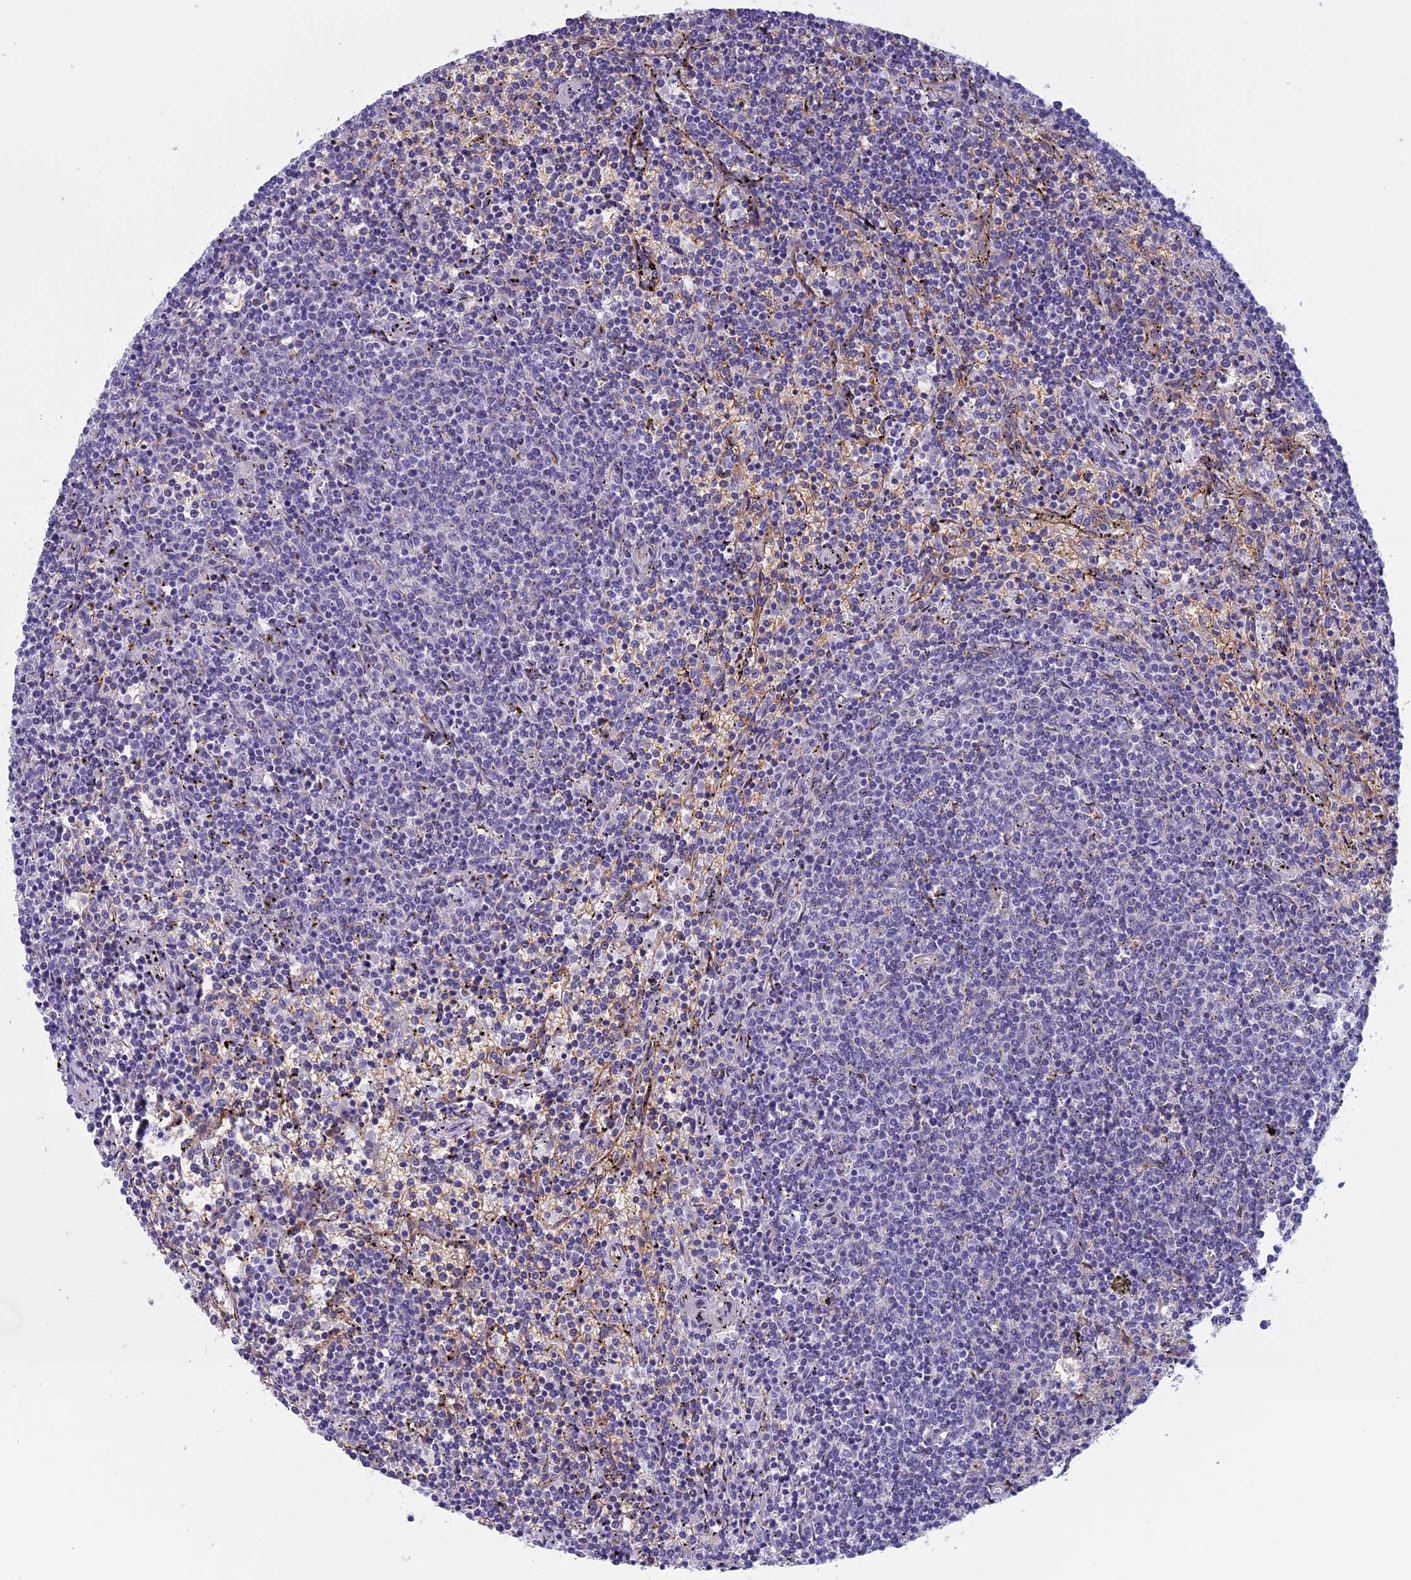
{"staining": {"intensity": "negative", "quantity": "none", "location": "none"}, "tissue": "lymphoma", "cell_type": "Tumor cells", "image_type": "cancer", "snomed": [{"axis": "morphology", "description": "Malignant lymphoma, non-Hodgkin's type, Low grade"}, {"axis": "topography", "description": "Spleen"}], "caption": "Human lymphoma stained for a protein using immunohistochemistry (IHC) reveals no expression in tumor cells.", "gene": "ANGPTL2", "patient": {"sex": "female", "age": 50}}